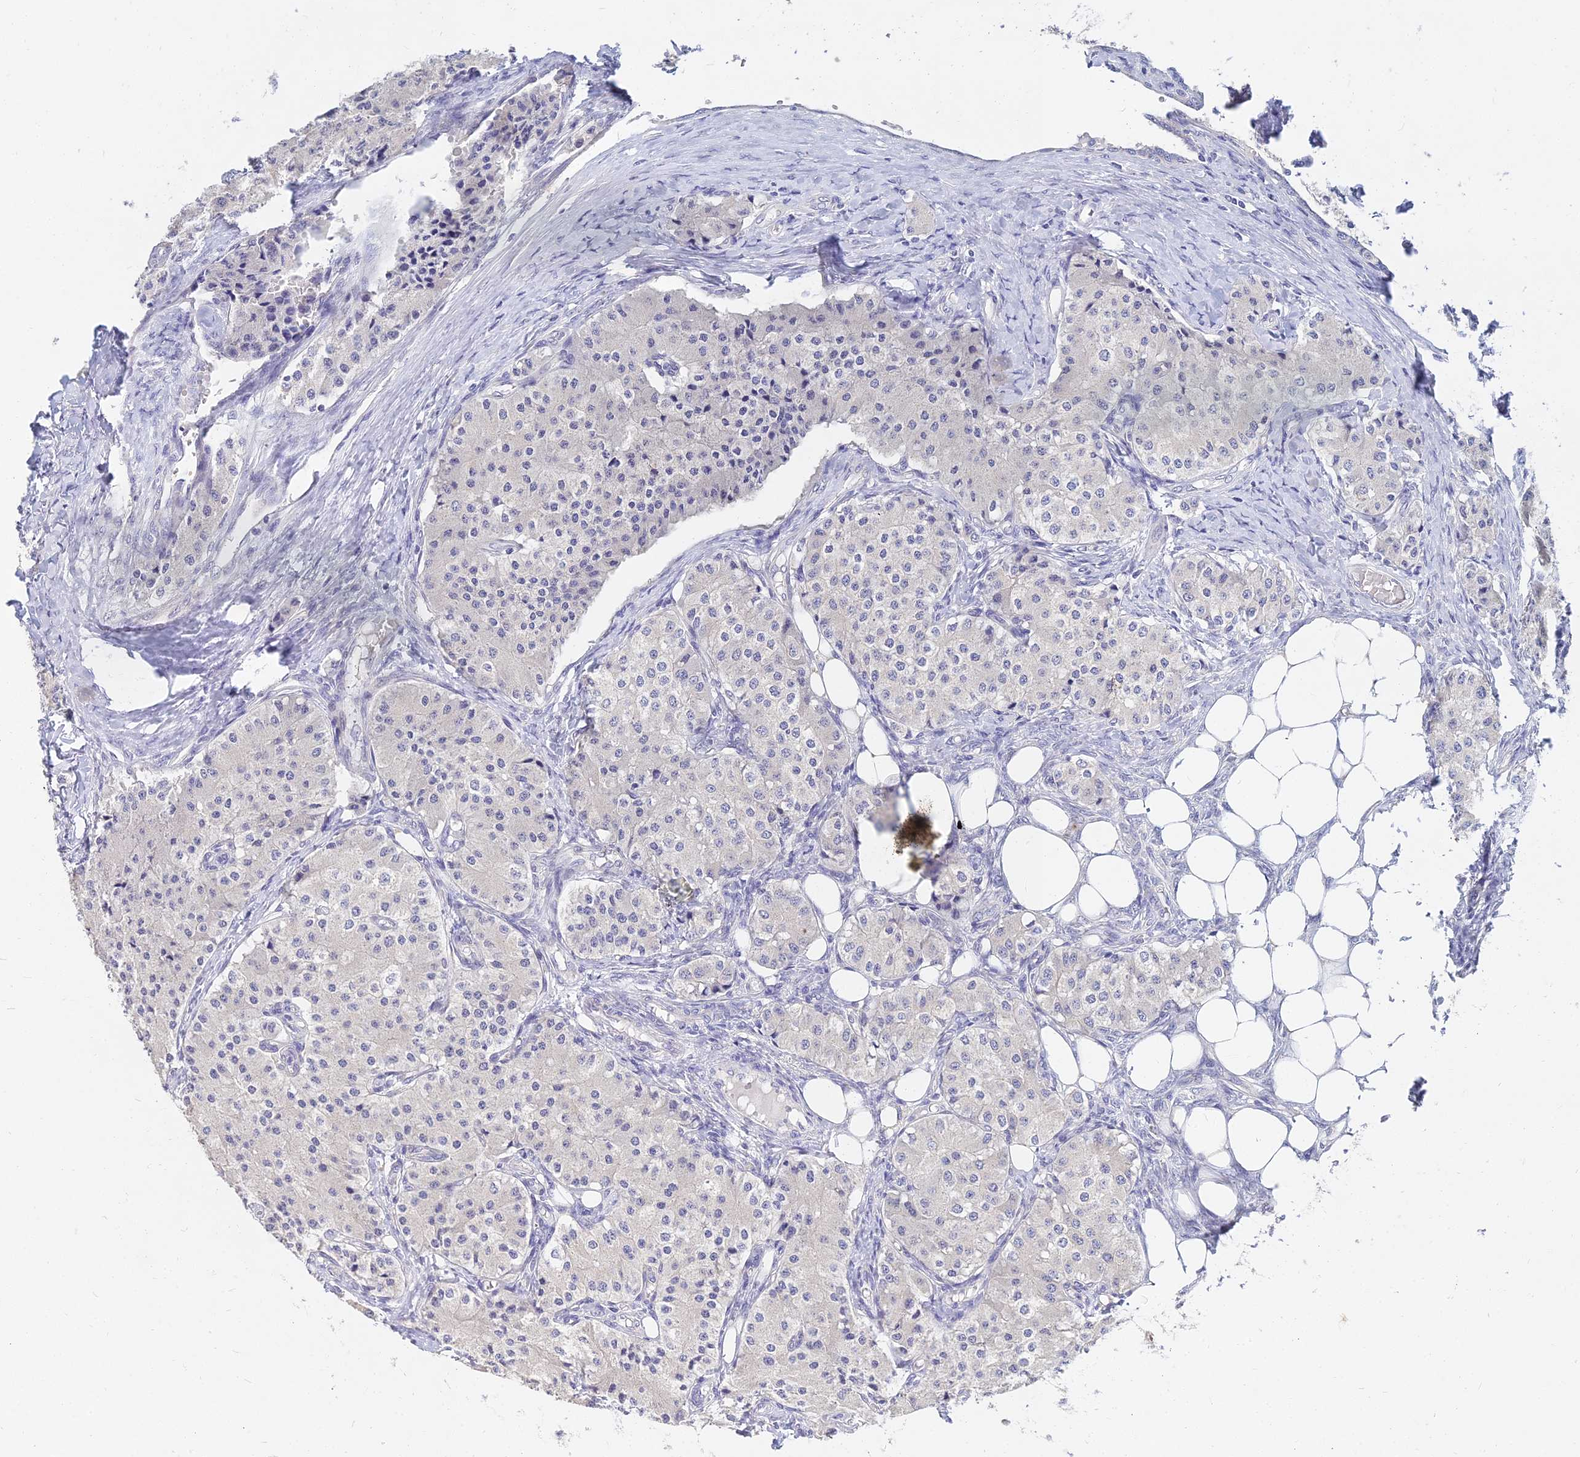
{"staining": {"intensity": "negative", "quantity": "none", "location": "none"}, "tissue": "carcinoid", "cell_type": "Tumor cells", "image_type": "cancer", "snomed": [{"axis": "morphology", "description": "Carcinoid, malignant, NOS"}, {"axis": "topography", "description": "Colon"}], "caption": "The micrograph exhibits no significant expression in tumor cells of malignant carcinoid.", "gene": "NPY", "patient": {"sex": "female", "age": 52}}